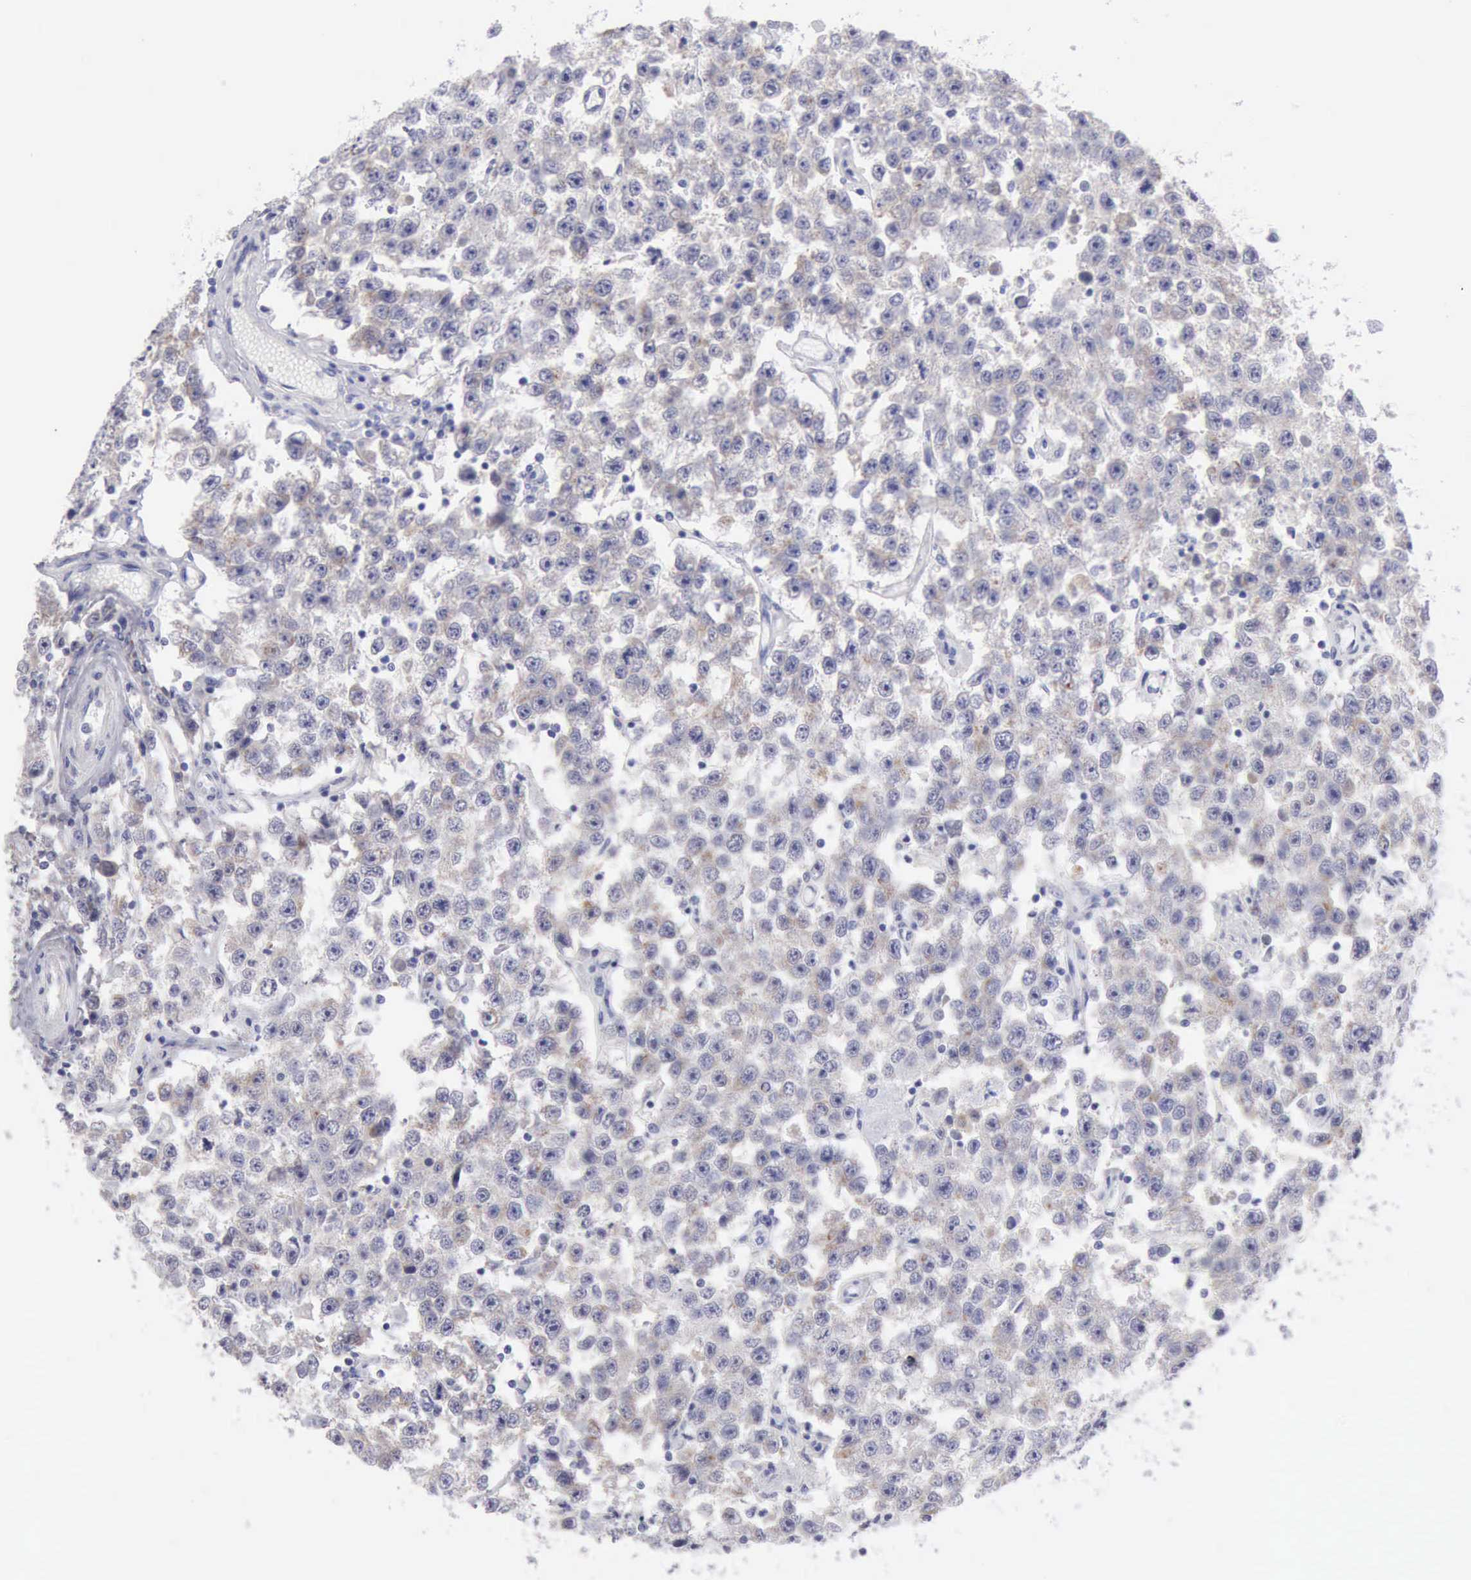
{"staining": {"intensity": "weak", "quantity": "25%-75%", "location": "cytoplasmic/membranous"}, "tissue": "testis cancer", "cell_type": "Tumor cells", "image_type": "cancer", "snomed": [{"axis": "morphology", "description": "Seminoma, NOS"}, {"axis": "topography", "description": "Testis"}], "caption": "A photomicrograph of human seminoma (testis) stained for a protein reveals weak cytoplasmic/membranous brown staining in tumor cells. (brown staining indicates protein expression, while blue staining denotes nuclei).", "gene": "ANGEL1", "patient": {"sex": "male", "age": 52}}